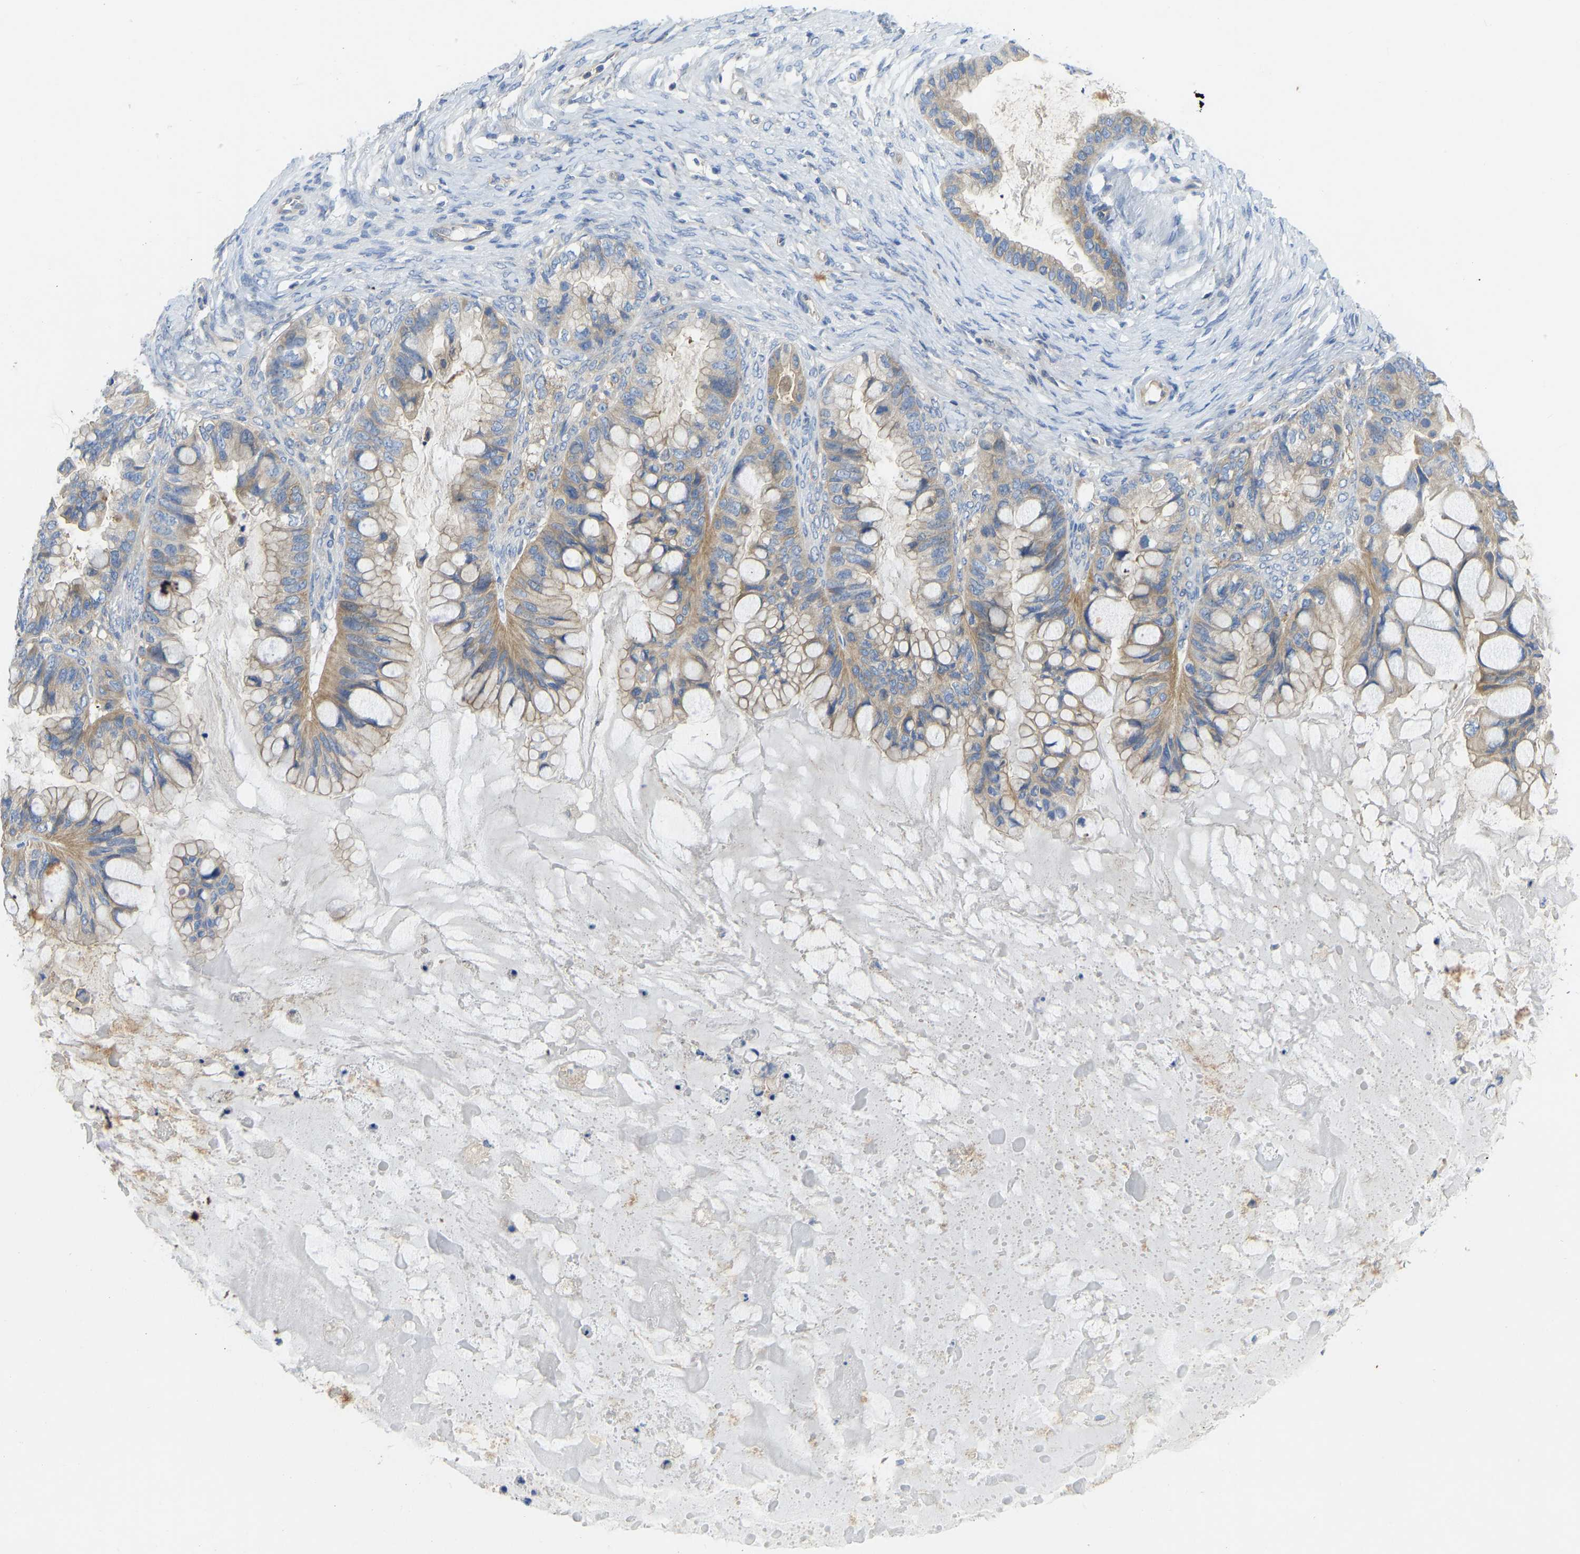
{"staining": {"intensity": "weak", "quantity": ">75%", "location": "cytoplasmic/membranous"}, "tissue": "ovarian cancer", "cell_type": "Tumor cells", "image_type": "cancer", "snomed": [{"axis": "morphology", "description": "Cystadenocarcinoma, mucinous, NOS"}, {"axis": "topography", "description": "Ovary"}], "caption": "Mucinous cystadenocarcinoma (ovarian) tissue displays weak cytoplasmic/membranous staining in approximately >75% of tumor cells, visualized by immunohistochemistry. (Stains: DAB in brown, nuclei in blue, Microscopy: brightfield microscopy at high magnification).", "gene": "PPP3CA", "patient": {"sex": "female", "age": 80}}